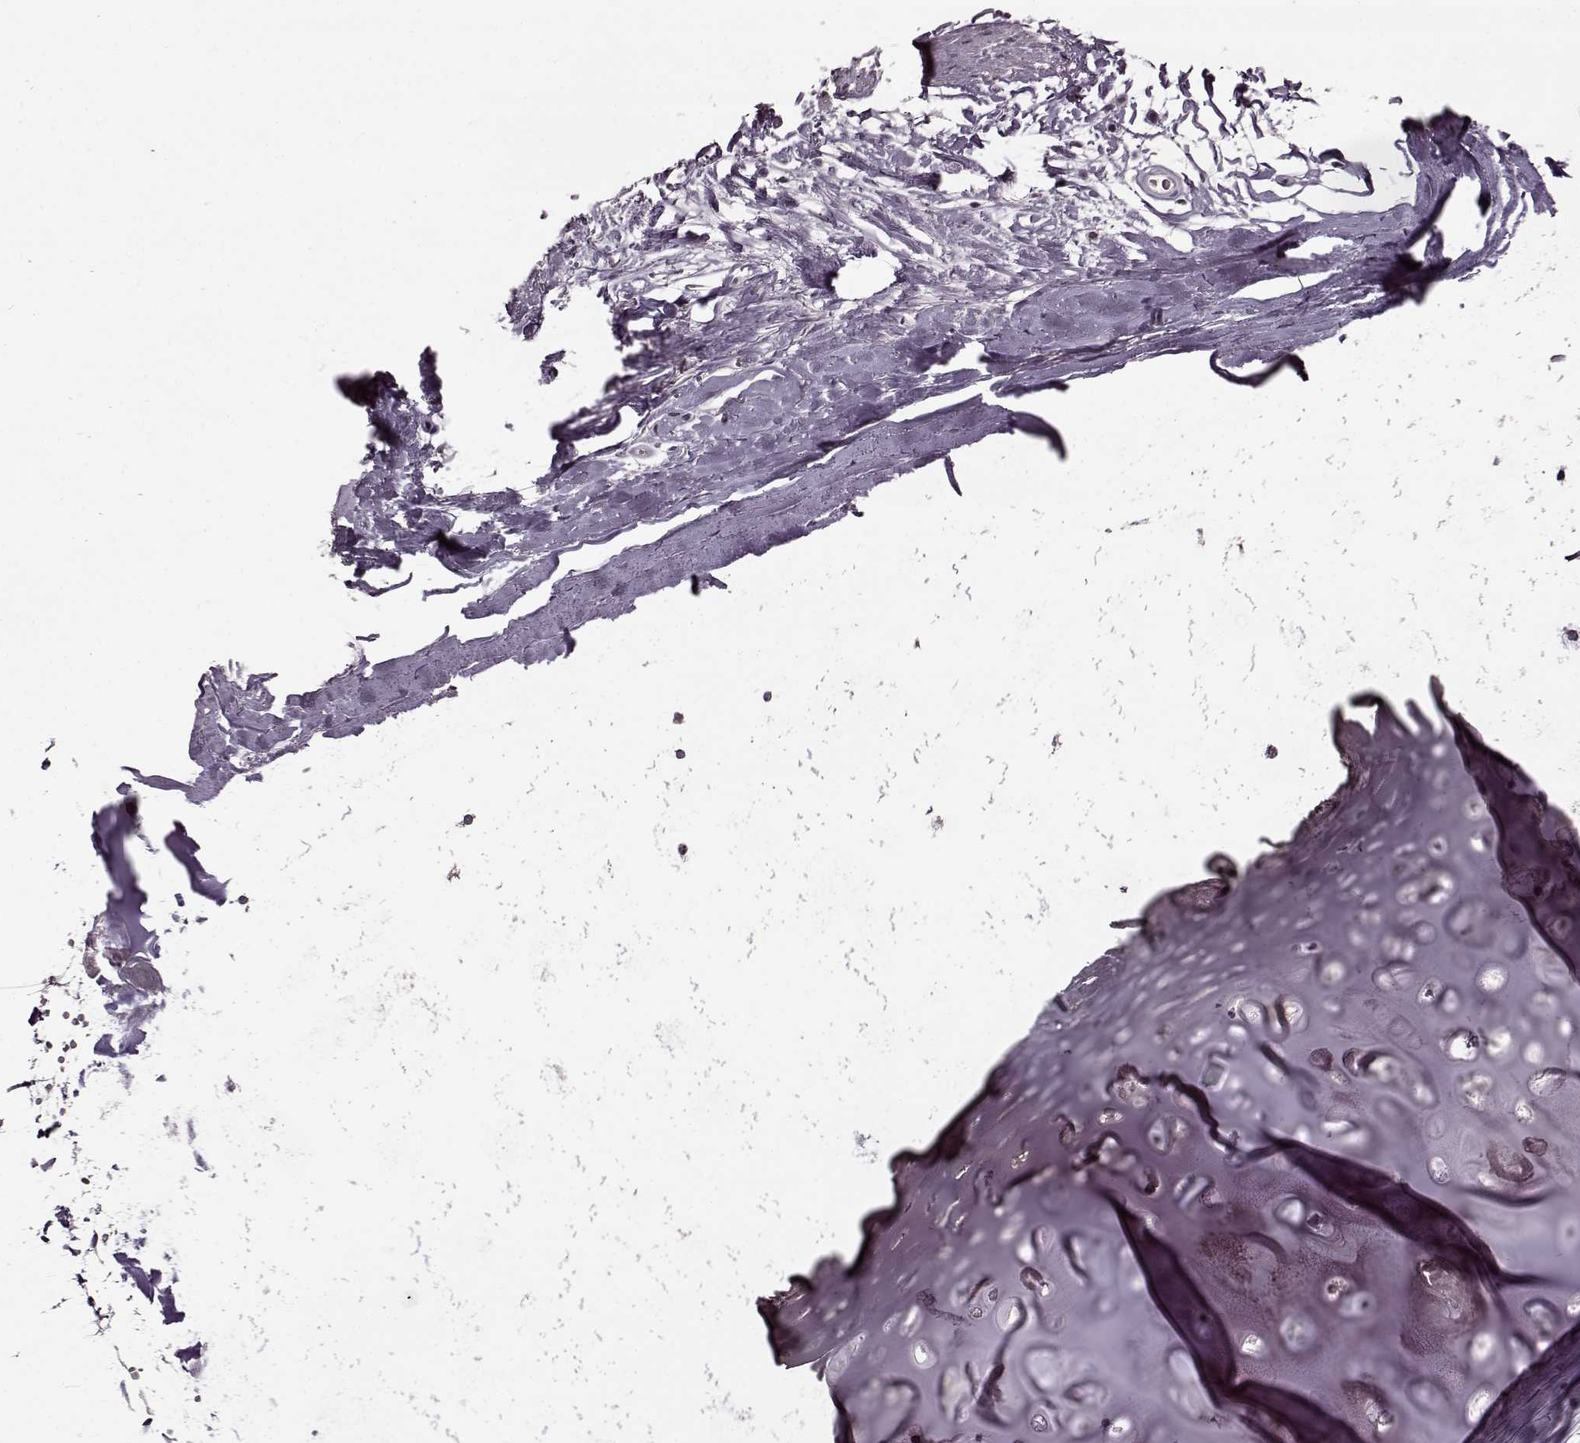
{"staining": {"intensity": "negative", "quantity": "none", "location": "none"}, "tissue": "adipose tissue", "cell_type": "Adipocytes", "image_type": "normal", "snomed": [{"axis": "morphology", "description": "Normal tissue, NOS"}, {"axis": "topography", "description": "Lymph node"}, {"axis": "topography", "description": "Bronchus"}], "caption": "Adipocytes are negative for protein expression in benign human adipose tissue. The staining was performed using DAB (3,3'-diaminobenzidine) to visualize the protein expression in brown, while the nuclei were stained in blue with hematoxylin (Magnification: 20x).", "gene": "STX1A", "patient": {"sex": "female", "age": 70}}